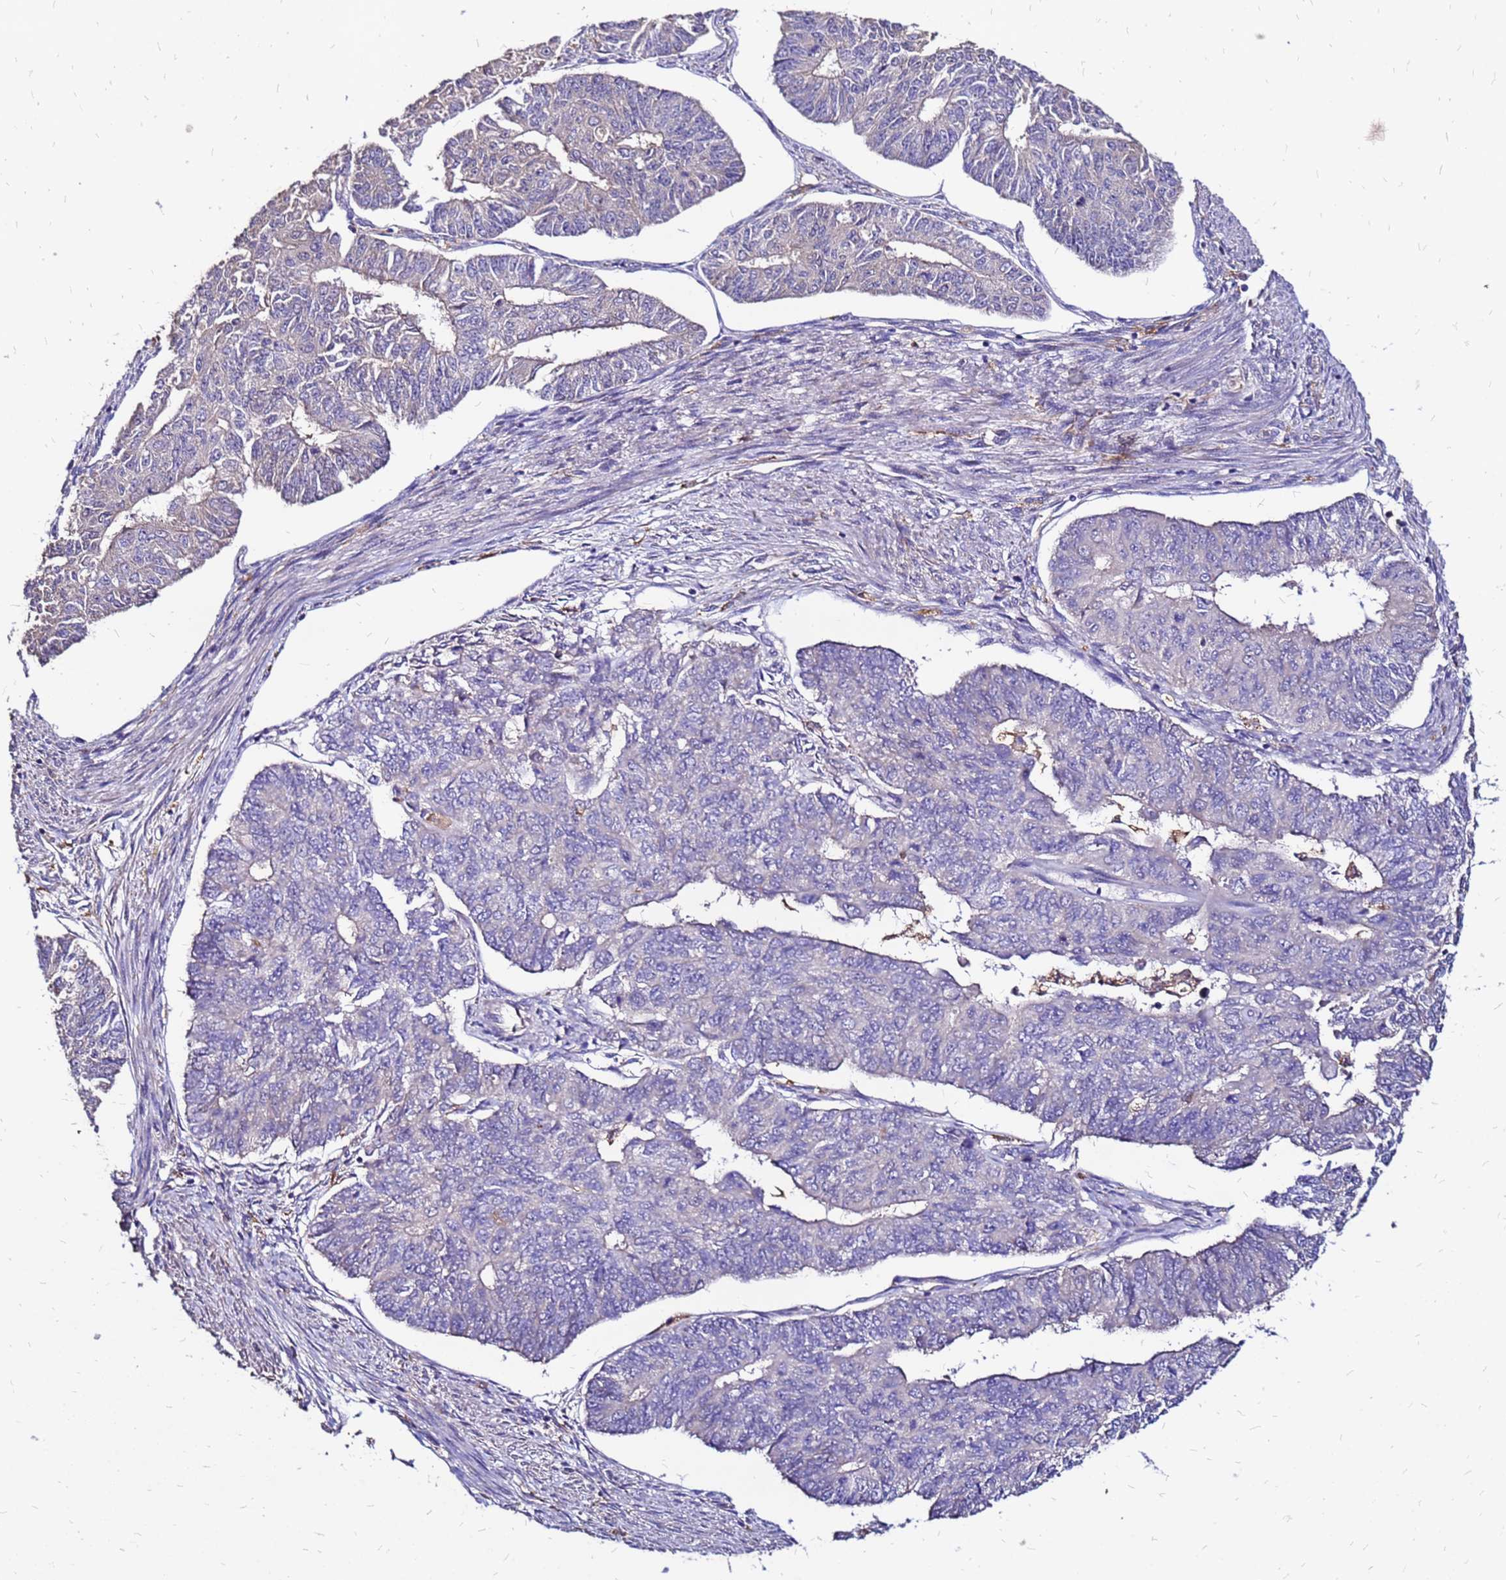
{"staining": {"intensity": "negative", "quantity": "none", "location": "none"}, "tissue": "endometrial cancer", "cell_type": "Tumor cells", "image_type": "cancer", "snomed": [{"axis": "morphology", "description": "Adenocarcinoma, NOS"}, {"axis": "topography", "description": "Endometrium"}], "caption": "IHC of human endometrial cancer (adenocarcinoma) reveals no expression in tumor cells.", "gene": "ARHGEF5", "patient": {"sex": "female", "age": 32}}